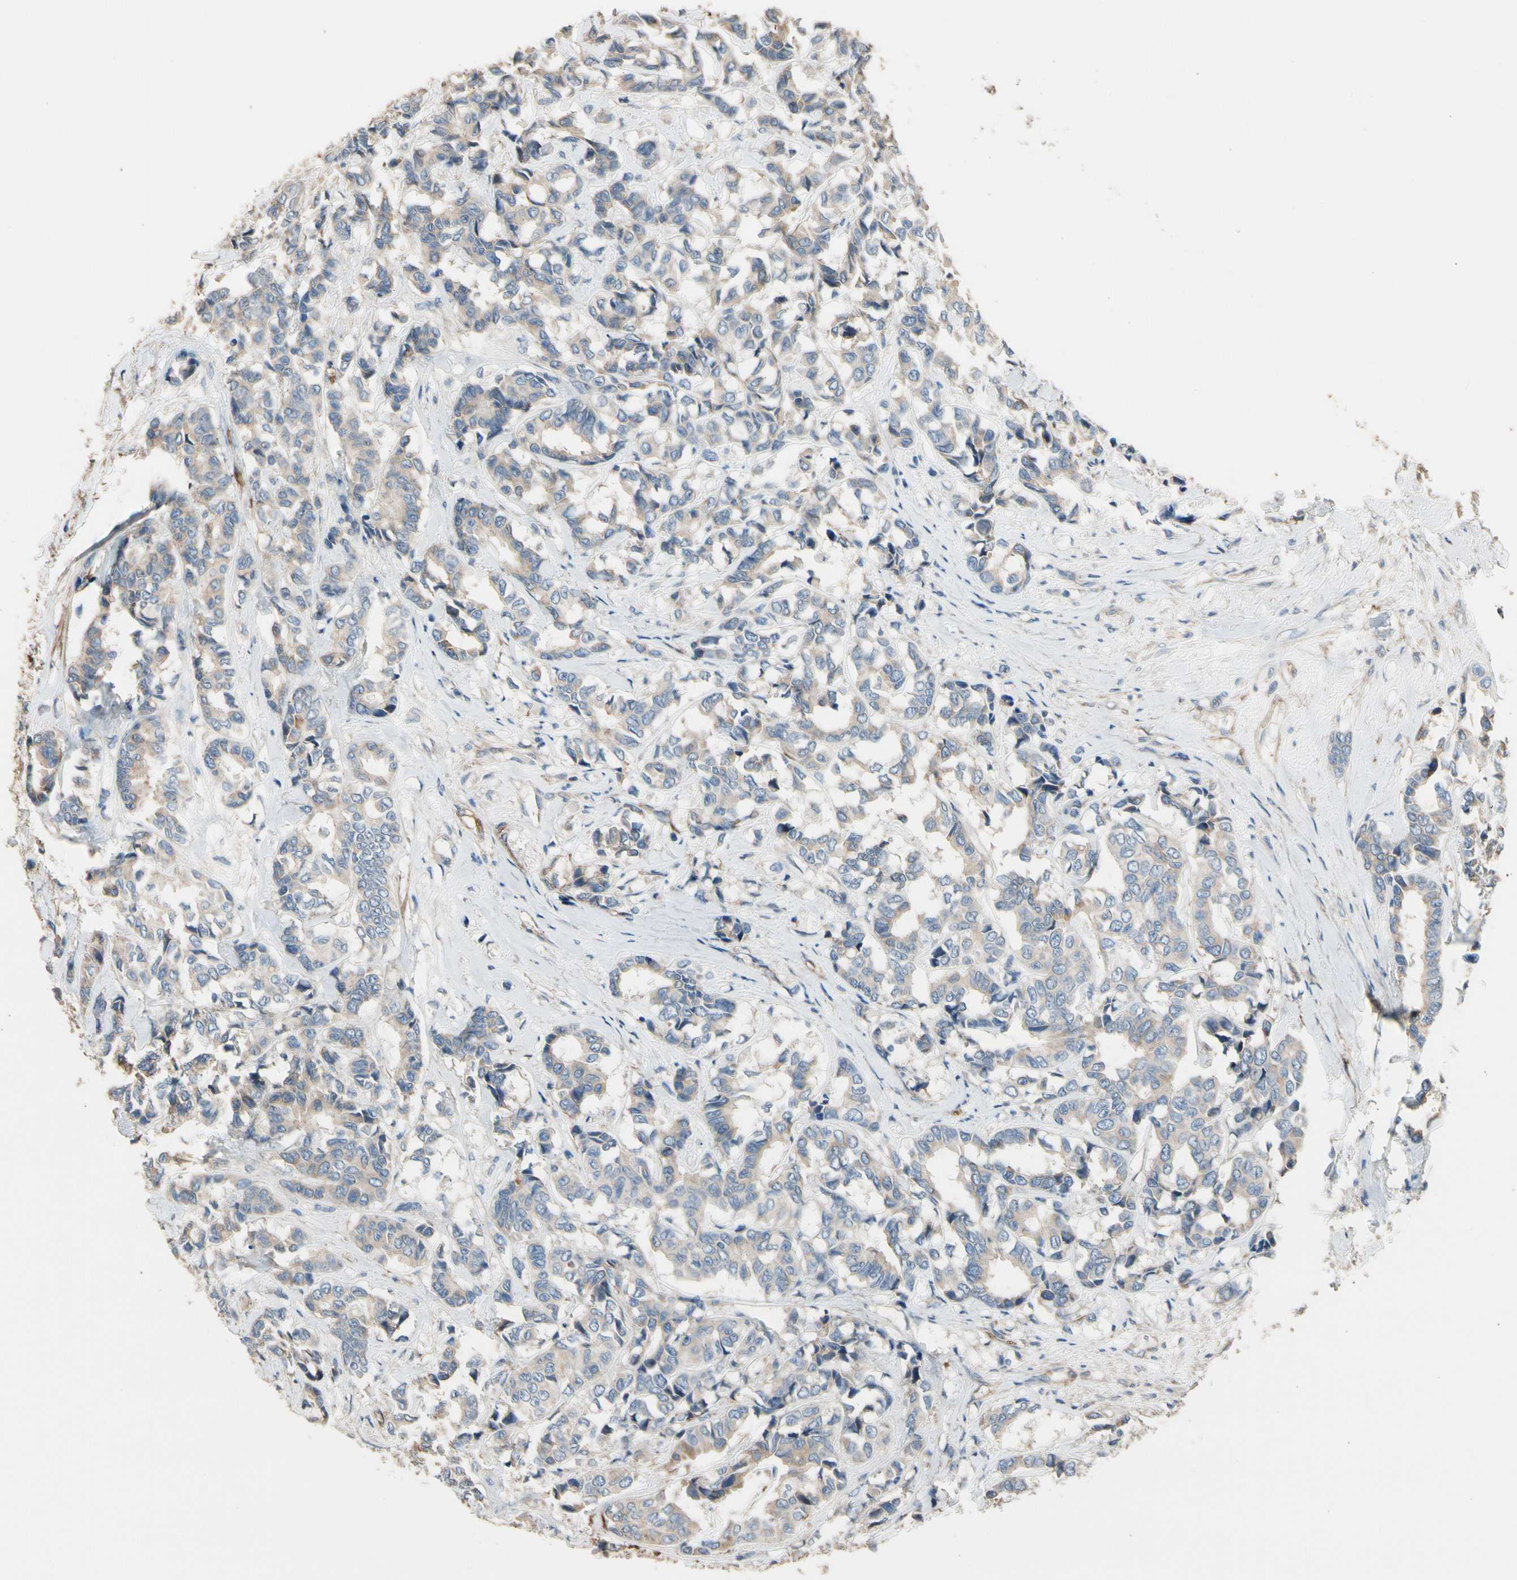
{"staining": {"intensity": "weak", "quantity": ">75%", "location": "cytoplasmic/membranous"}, "tissue": "breast cancer", "cell_type": "Tumor cells", "image_type": "cancer", "snomed": [{"axis": "morphology", "description": "Duct carcinoma"}, {"axis": "topography", "description": "Breast"}], "caption": "Infiltrating ductal carcinoma (breast) stained with immunohistochemistry shows weak cytoplasmic/membranous positivity in about >75% of tumor cells. (DAB IHC, brown staining for protein, blue staining for nuclei).", "gene": "SUSD2", "patient": {"sex": "female", "age": 87}}